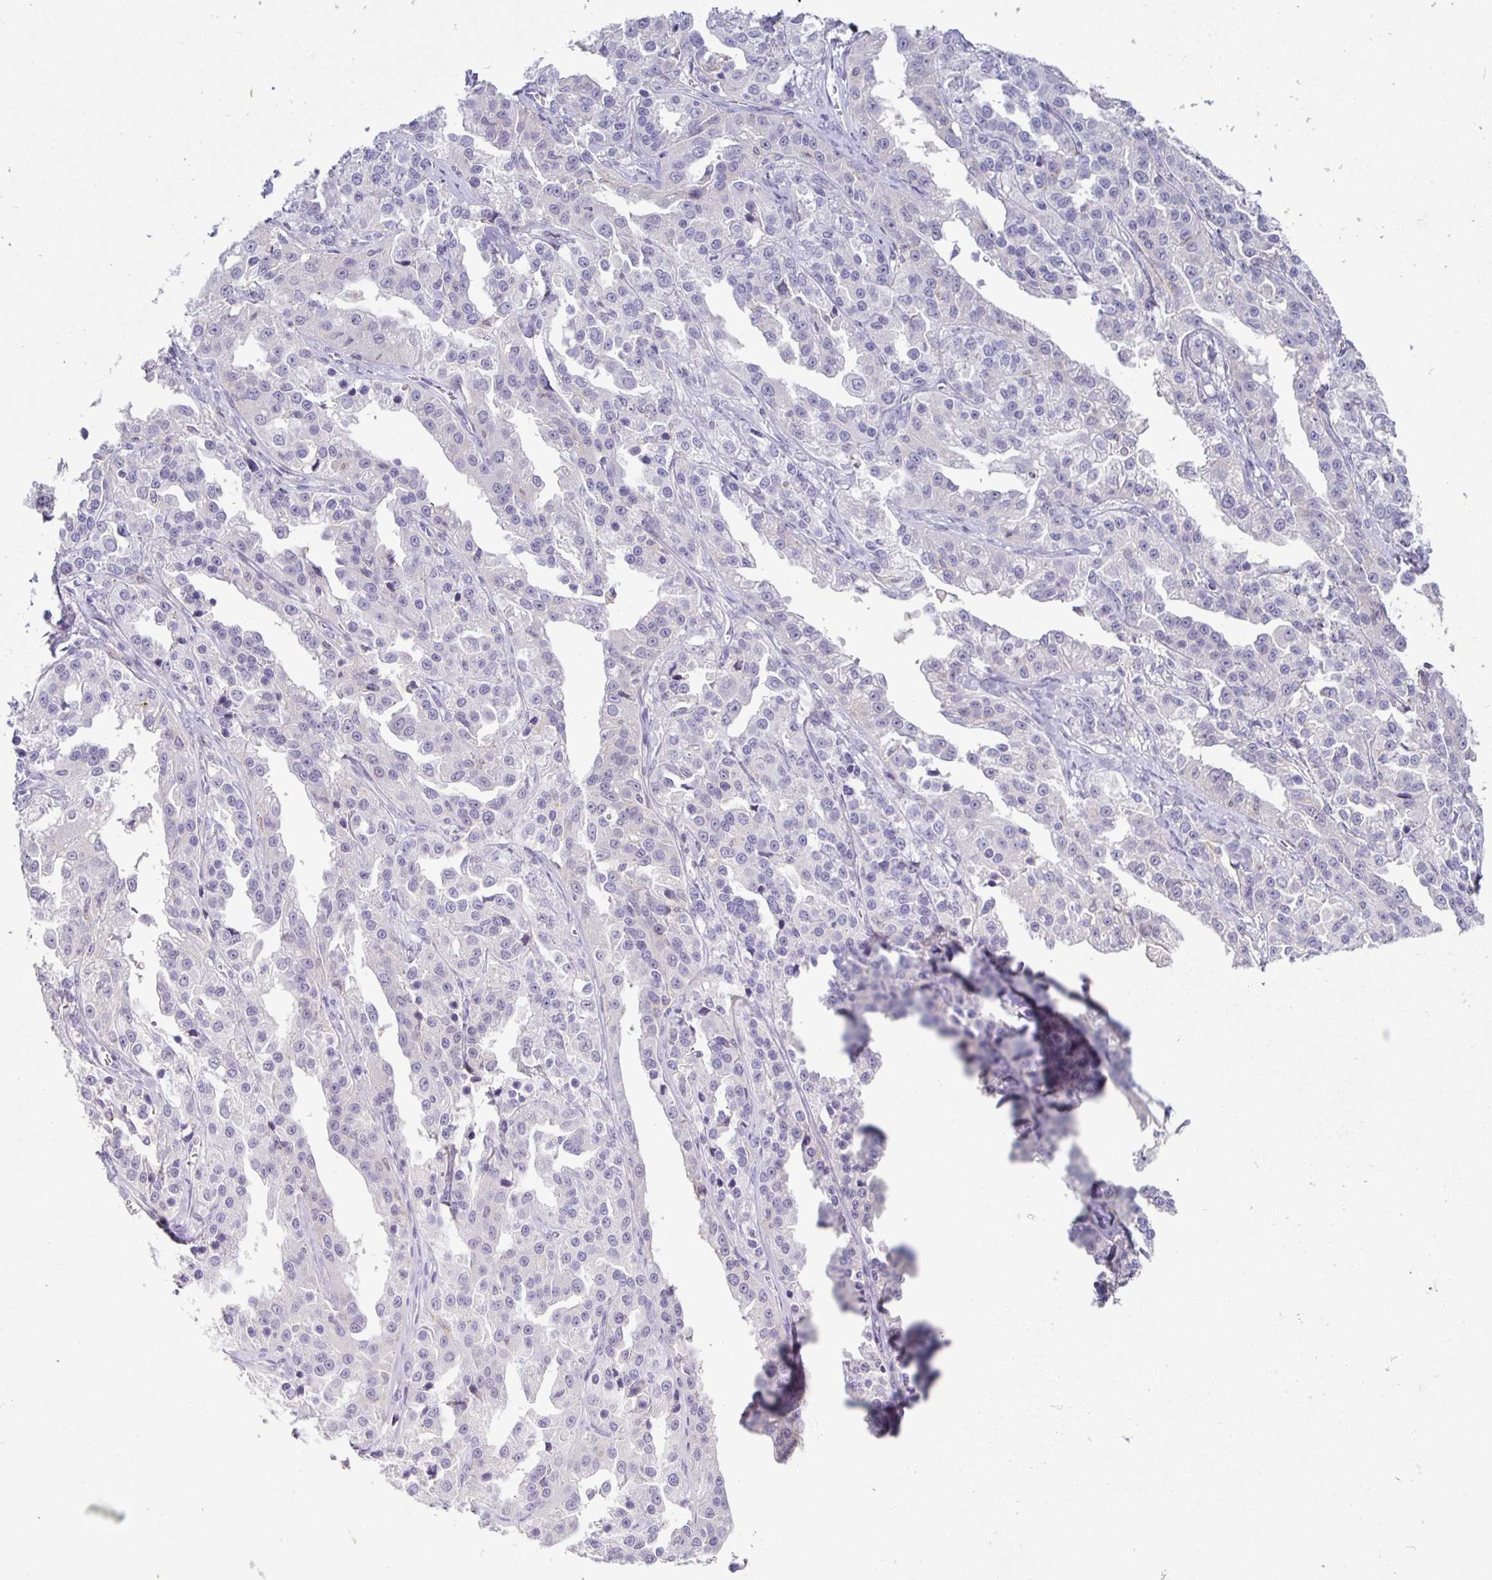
{"staining": {"intensity": "negative", "quantity": "none", "location": "none"}, "tissue": "ovarian cancer", "cell_type": "Tumor cells", "image_type": "cancer", "snomed": [{"axis": "morphology", "description": "Cystadenocarcinoma, serous, NOS"}, {"axis": "topography", "description": "Ovary"}], "caption": "High power microscopy micrograph of an IHC image of ovarian cancer (serous cystadenocarcinoma), revealing no significant expression in tumor cells. Brightfield microscopy of immunohistochemistry (IHC) stained with DAB (3,3'-diaminobenzidine) (brown) and hematoxylin (blue), captured at high magnification.", "gene": "SIRPA", "patient": {"sex": "female", "age": 75}}